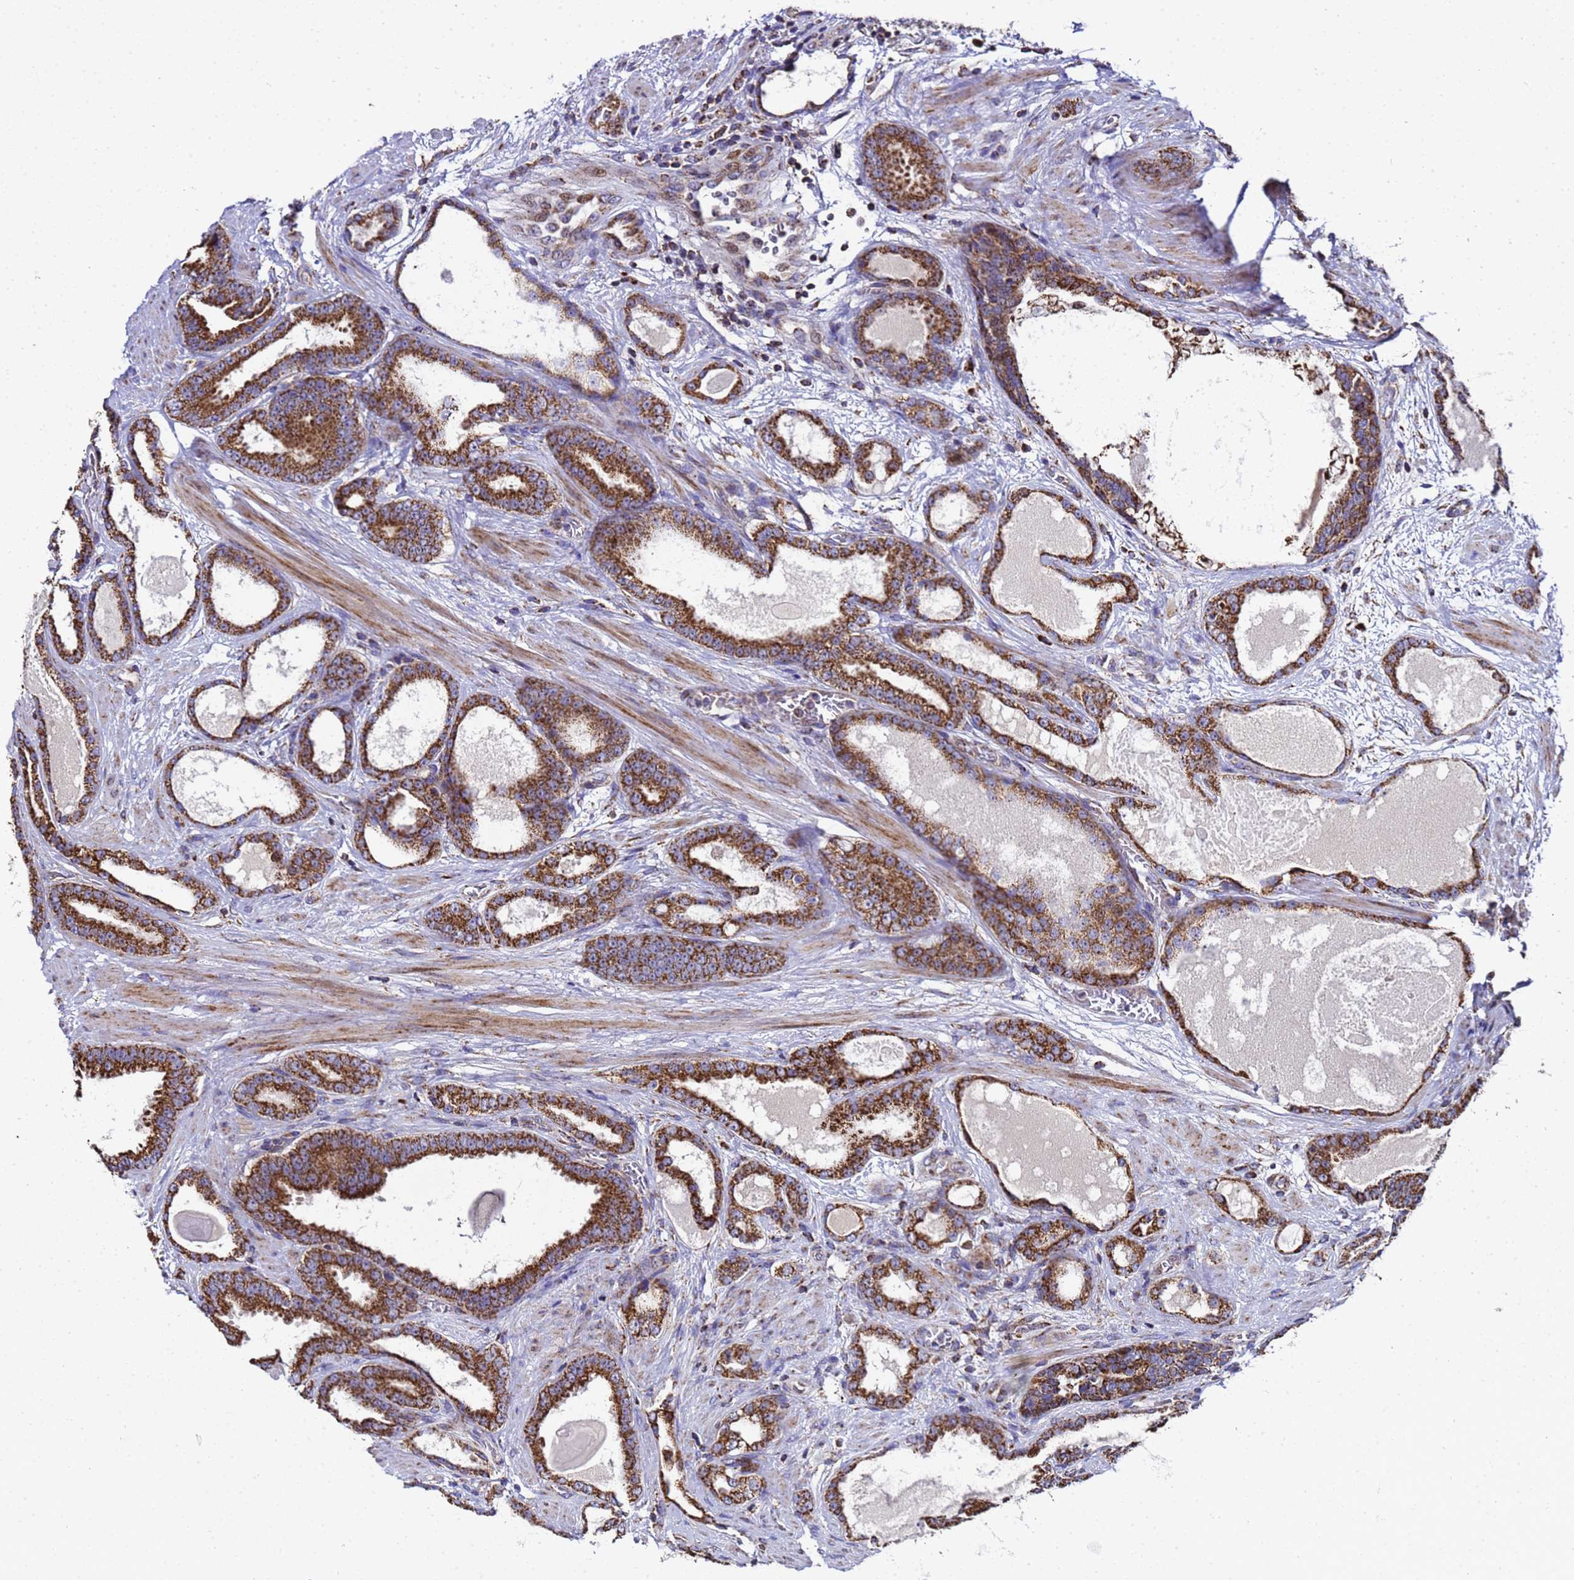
{"staining": {"intensity": "strong", "quantity": ">75%", "location": "cytoplasmic/membranous"}, "tissue": "prostate cancer", "cell_type": "Tumor cells", "image_type": "cancer", "snomed": [{"axis": "morphology", "description": "Adenocarcinoma, High grade"}, {"axis": "topography", "description": "Prostate"}], "caption": "Prostate adenocarcinoma (high-grade) tissue demonstrates strong cytoplasmic/membranous expression in approximately >75% of tumor cells, visualized by immunohistochemistry.", "gene": "MRPS12", "patient": {"sex": "male", "age": 60}}